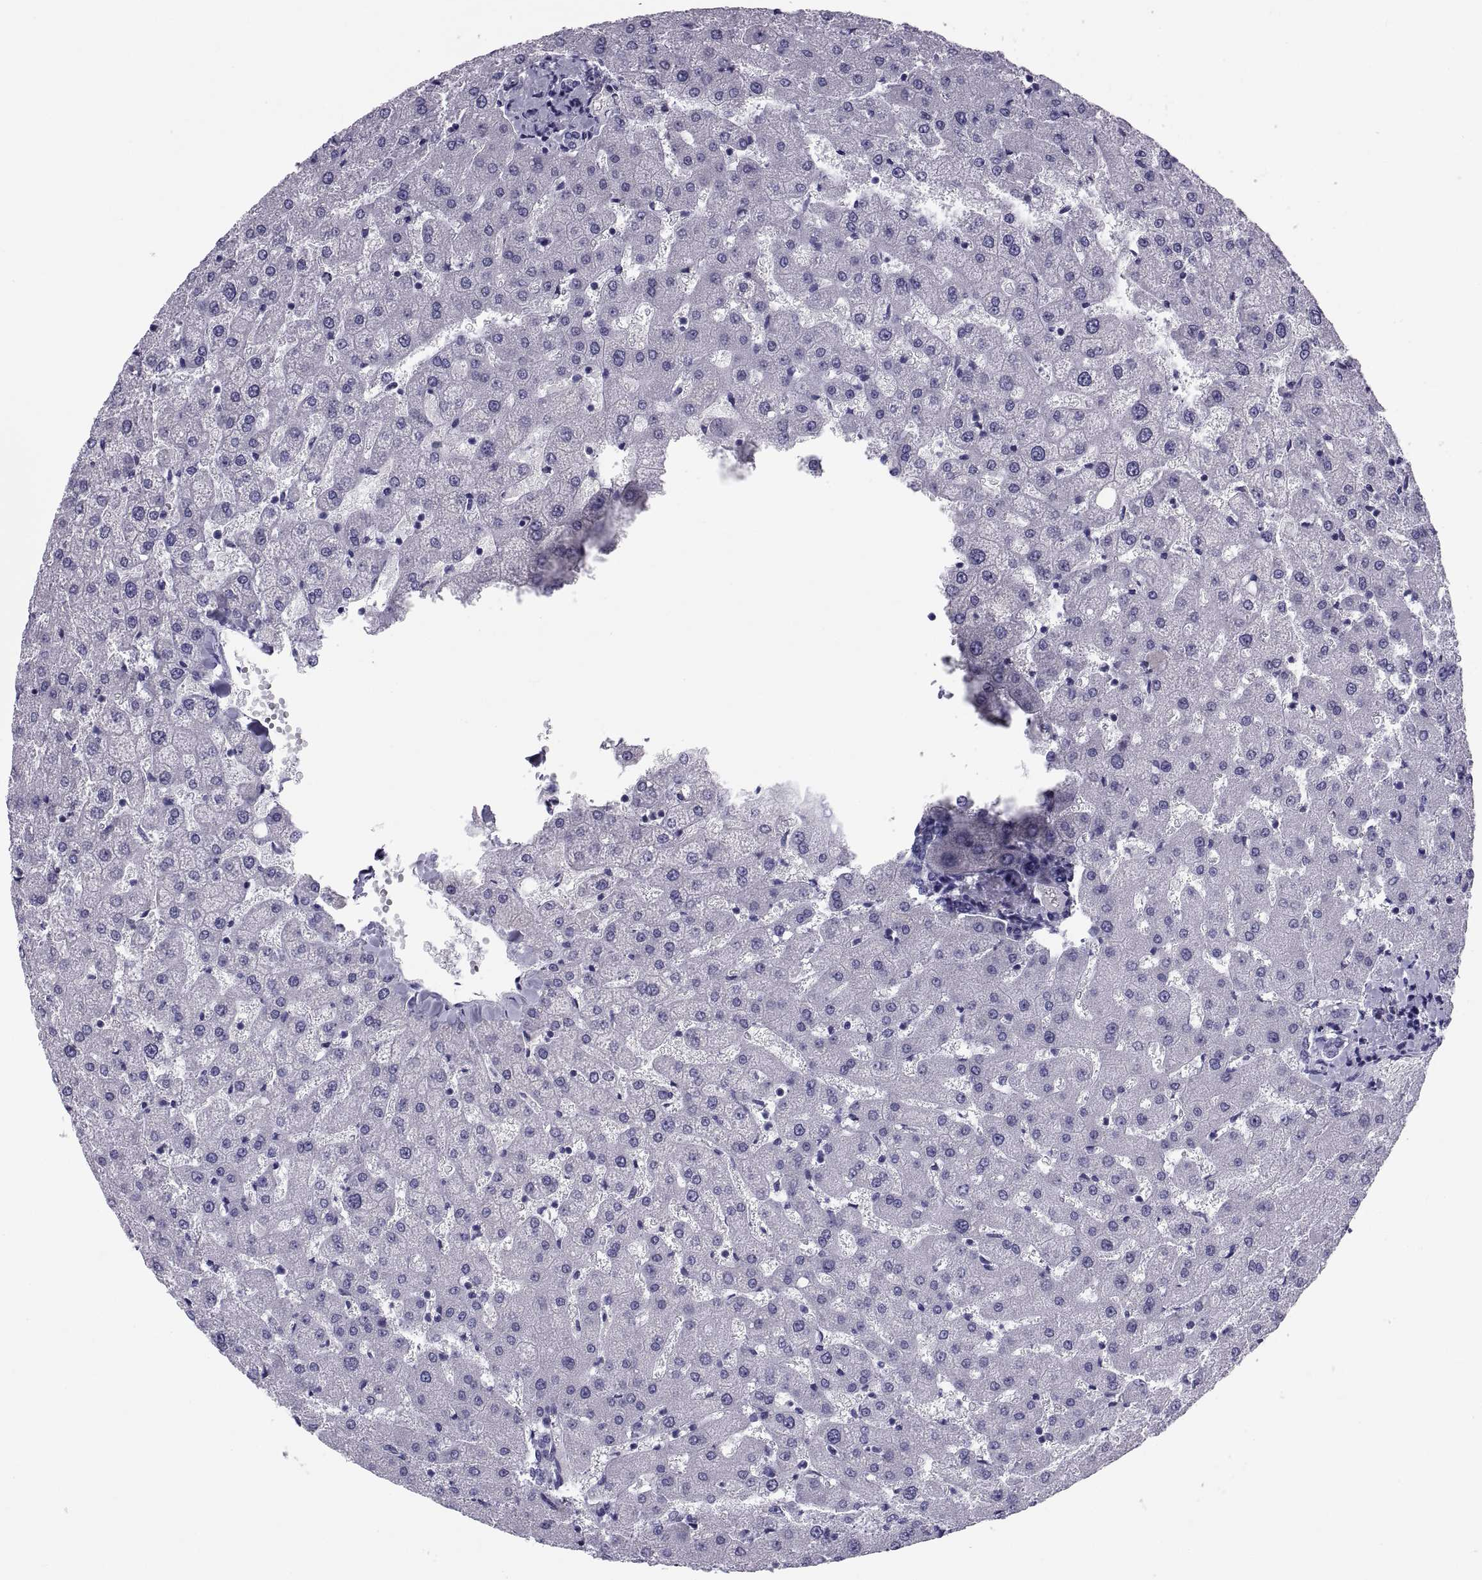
{"staining": {"intensity": "negative", "quantity": "none", "location": "none"}, "tissue": "liver", "cell_type": "Cholangiocytes", "image_type": "normal", "snomed": [{"axis": "morphology", "description": "Normal tissue, NOS"}, {"axis": "topography", "description": "Liver"}], "caption": "An IHC micrograph of normal liver is shown. There is no staining in cholangiocytes of liver. The staining was performed using DAB to visualize the protein expression in brown, while the nuclei were stained in blue with hematoxylin (Magnification: 20x).", "gene": "DEFB129", "patient": {"sex": "female", "age": 50}}